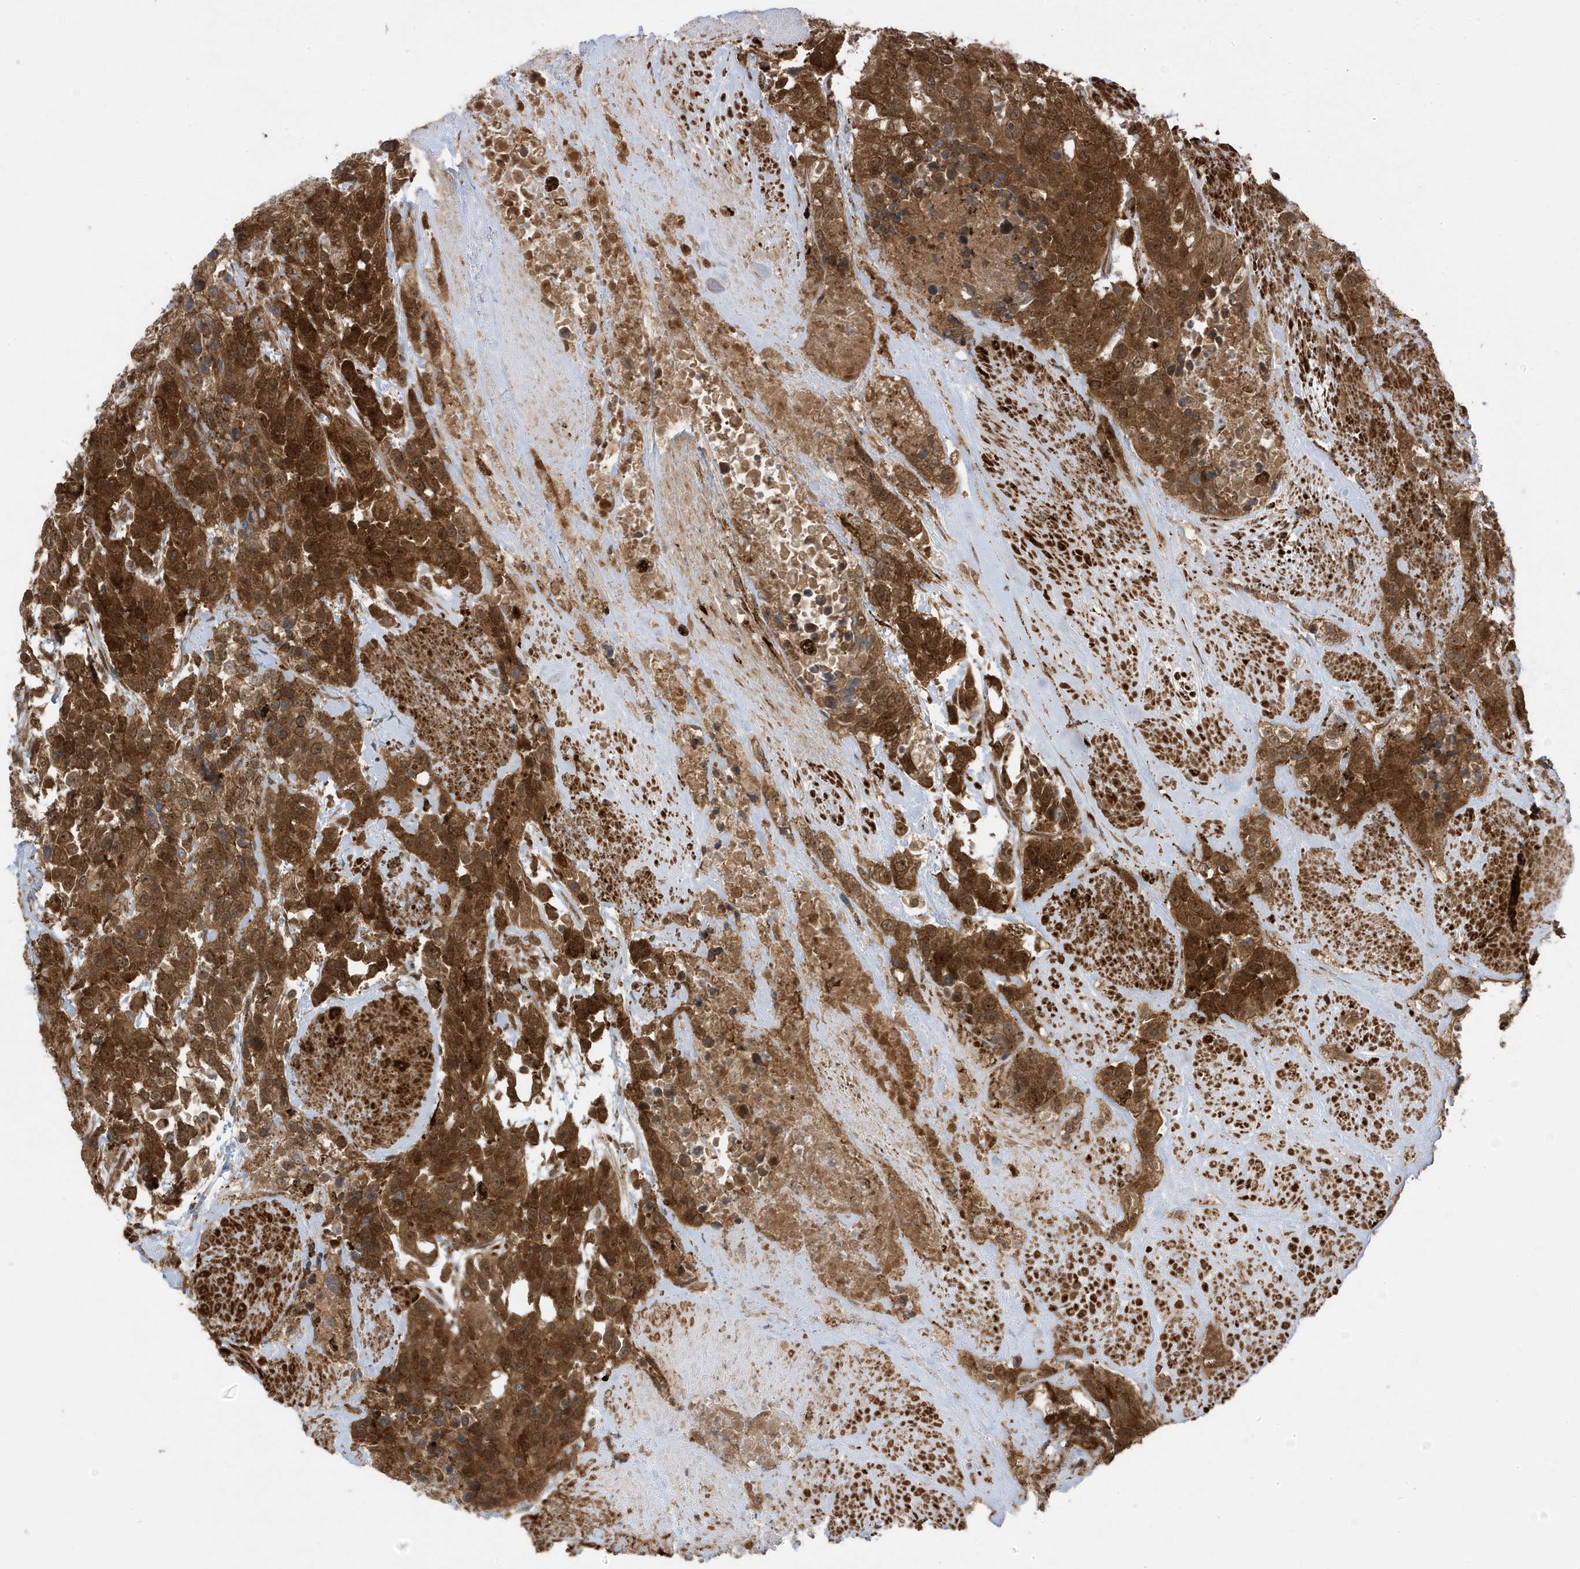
{"staining": {"intensity": "strong", "quantity": ">75%", "location": "cytoplasmic/membranous,nuclear"}, "tissue": "urothelial cancer", "cell_type": "Tumor cells", "image_type": "cancer", "snomed": [{"axis": "morphology", "description": "Urothelial carcinoma, High grade"}, {"axis": "topography", "description": "Urinary bladder"}], "caption": "The image demonstrates immunohistochemical staining of high-grade urothelial carcinoma. There is strong cytoplasmic/membranous and nuclear expression is seen in approximately >75% of tumor cells. Ihc stains the protein of interest in brown and the nuclei are stained blue.", "gene": "DHX36", "patient": {"sex": "female", "age": 80}}